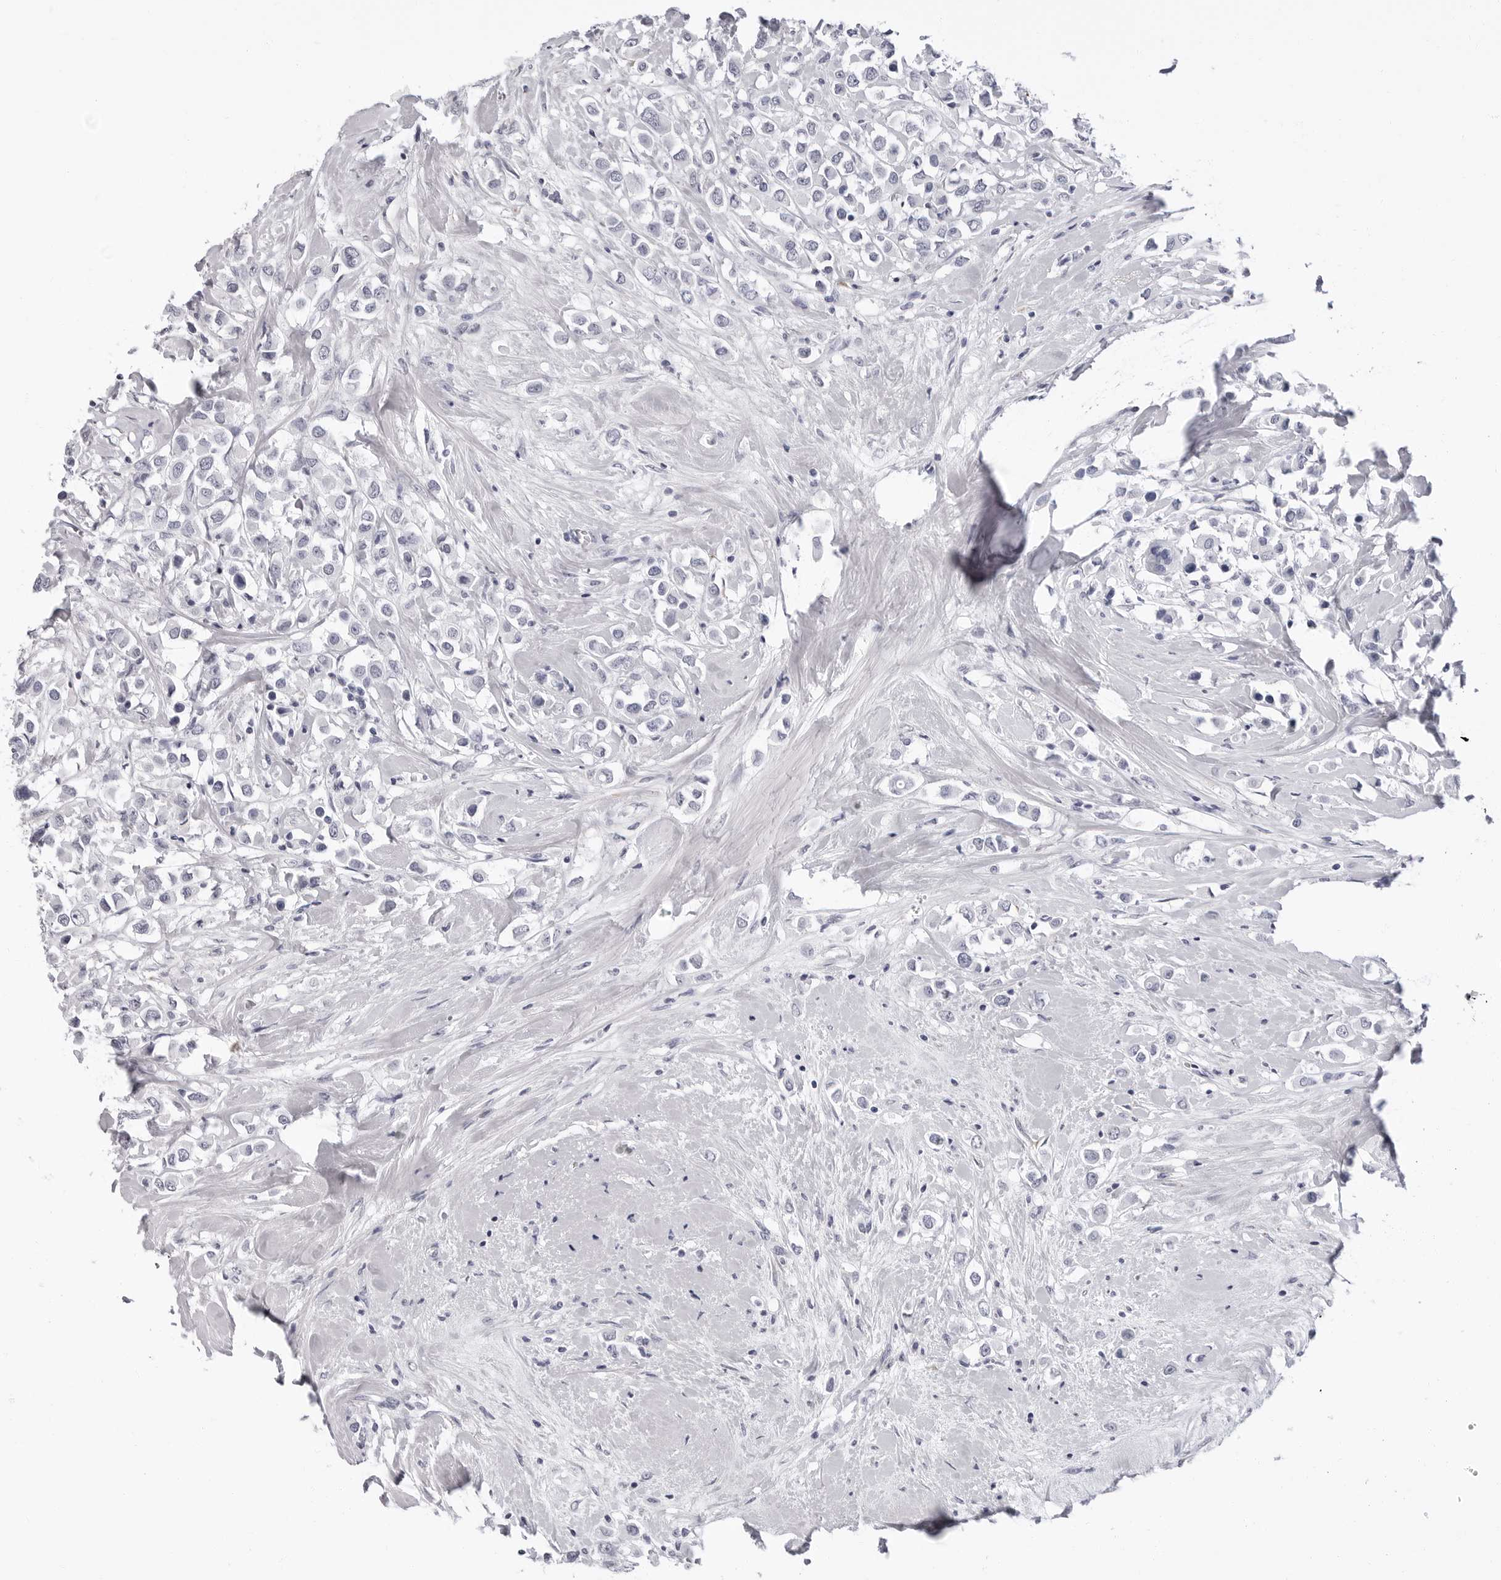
{"staining": {"intensity": "negative", "quantity": "none", "location": "none"}, "tissue": "breast cancer", "cell_type": "Tumor cells", "image_type": "cancer", "snomed": [{"axis": "morphology", "description": "Duct carcinoma"}, {"axis": "topography", "description": "Breast"}], "caption": "Immunohistochemical staining of breast cancer (invasive ductal carcinoma) exhibits no significant expression in tumor cells.", "gene": "ERICH3", "patient": {"sex": "female", "age": 61}}